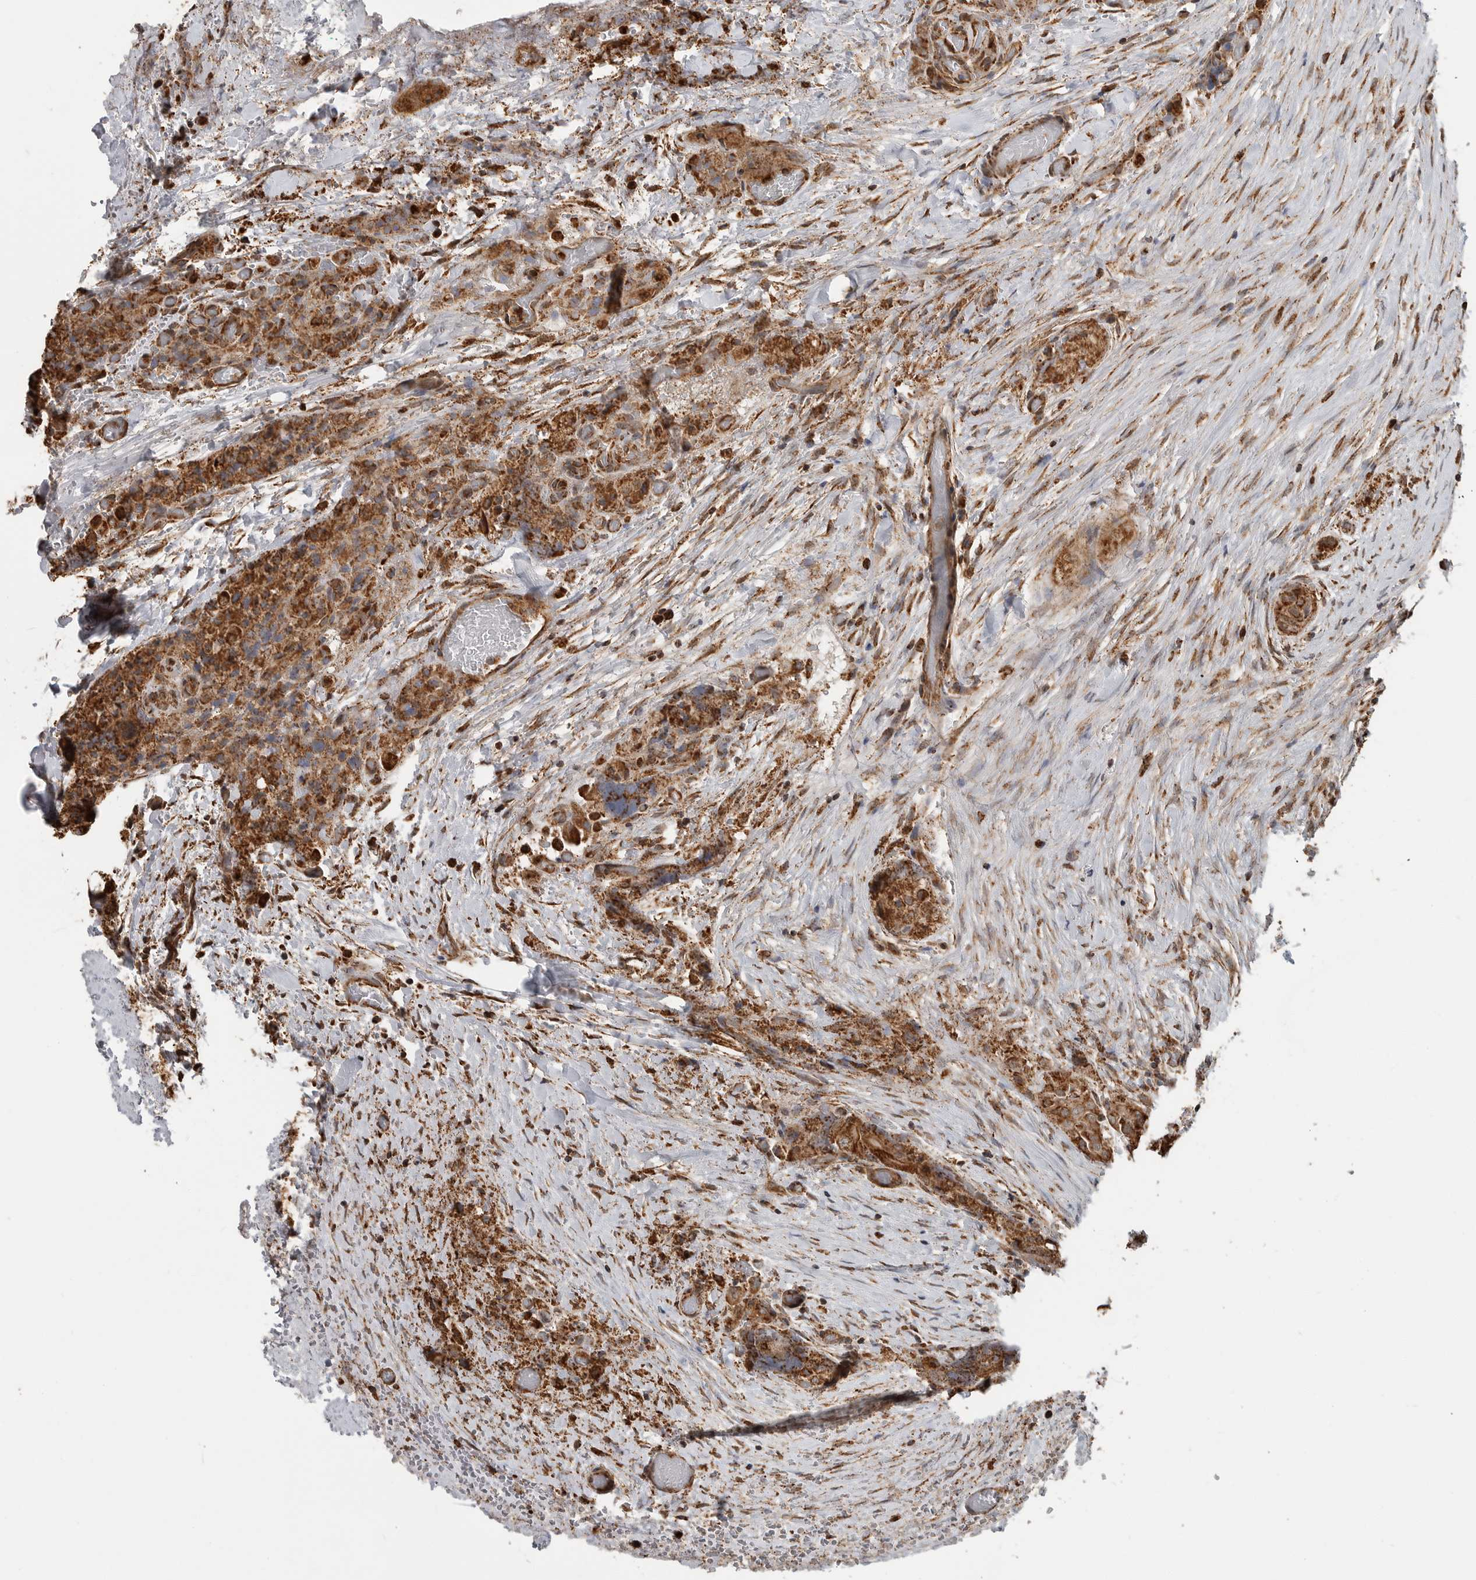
{"staining": {"intensity": "strong", "quantity": ">75%", "location": "cytoplasmic/membranous"}, "tissue": "thyroid cancer", "cell_type": "Tumor cells", "image_type": "cancer", "snomed": [{"axis": "morphology", "description": "Papillary adenocarcinoma, NOS"}, {"axis": "topography", "description": "Thyroid gland"}], "caption": "Thyroid cancer (papillary adenocarcinoma) was stained to show a protein in brown. There is high levels of strong cytoplasmic/membranous expression in about >75% of tumor cells.", "gene": "GCNT2", "patient": {"sex": "female", "age": 59}}